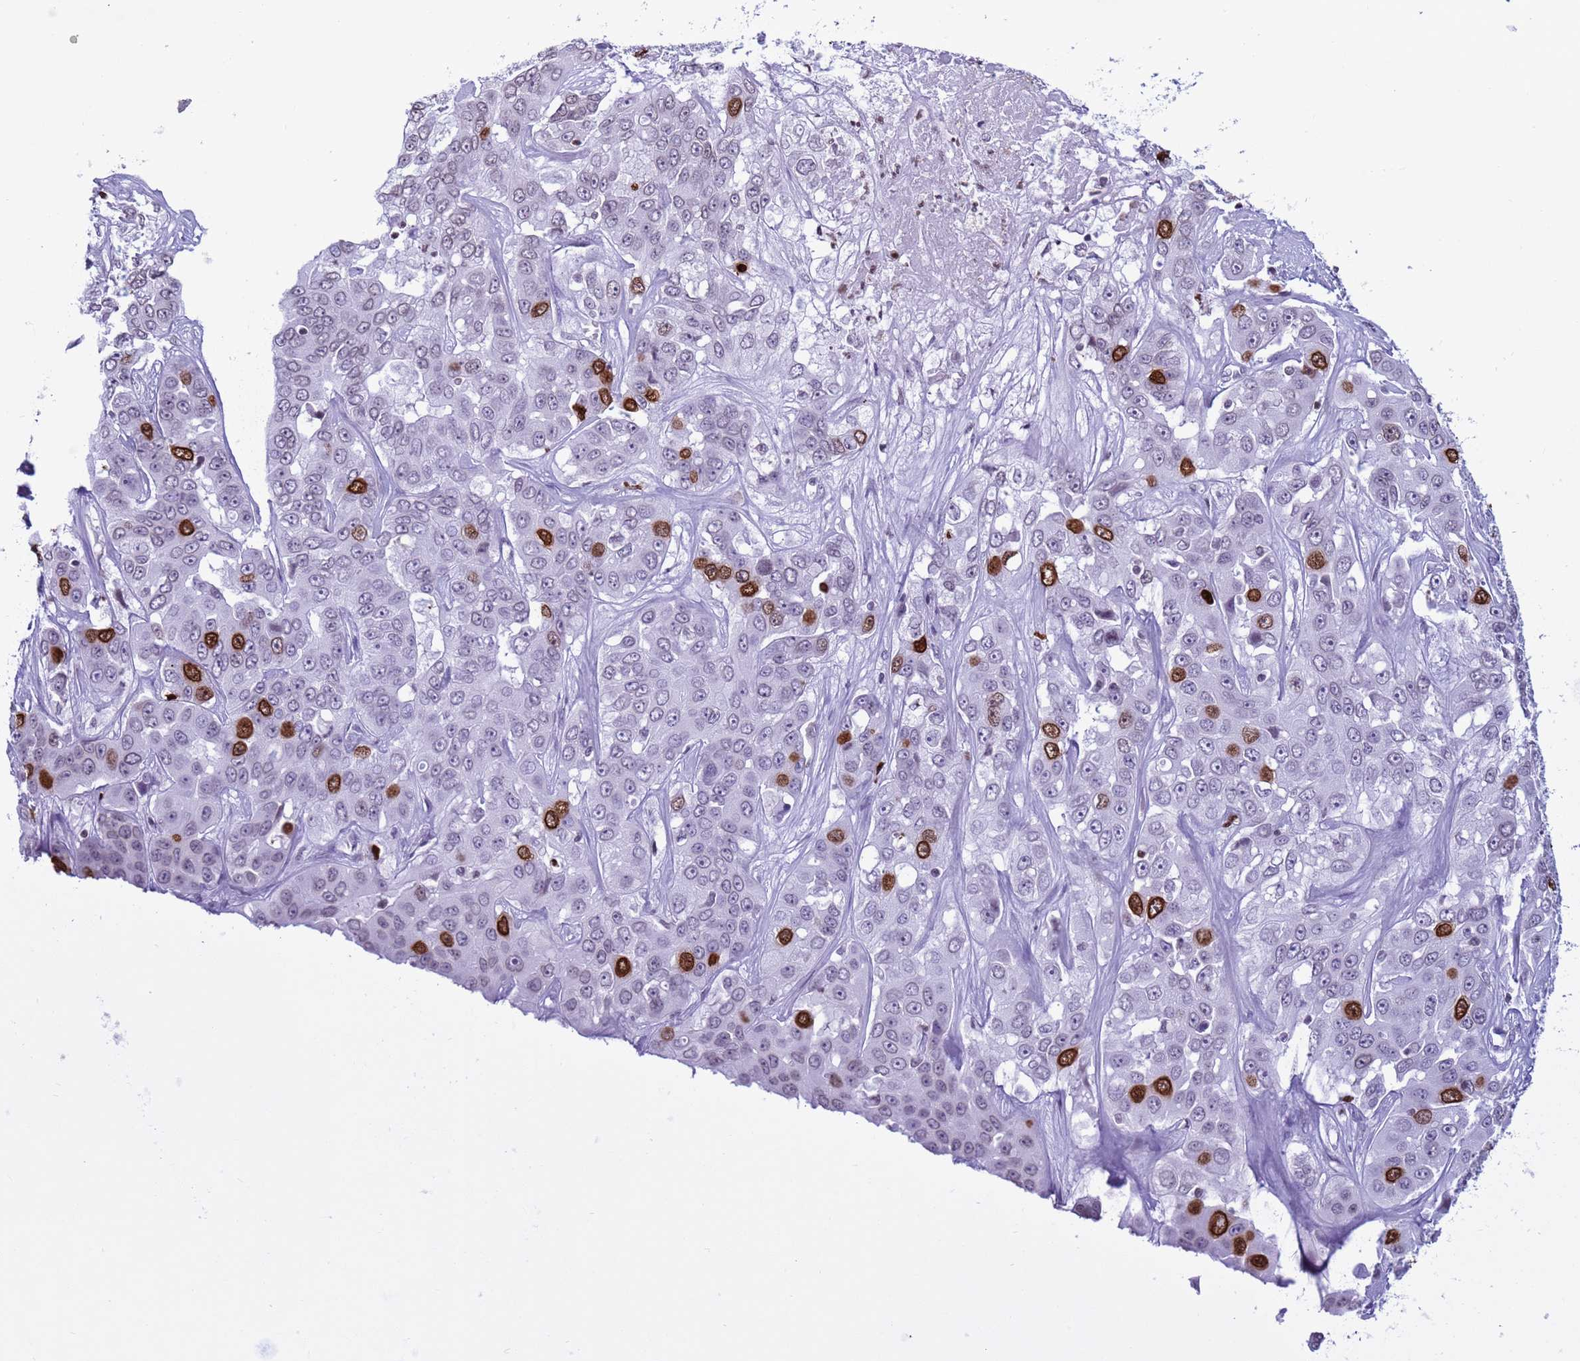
{"staining": {"intensity": "strong", "quantity": "<25%", "location": "nuclear"}, "tissue": "liver cancer", "cell_type": "Tumor cells", "image_type": "cancer", "snomed": [{"axis": "morphology", "description": "Cholangiocarcinoma"}, {"axis": "topography", "description": "Liver"}], "caption": "Protein expression by immunohistochemistry reveals strong nuclear expression in about <25% of tumor cells in liver cancer. Immunohistochemistry (ihc) stains the protein of interest in brown and the nuclei are stained blue.", "gene": "H4C8", "patient": {"sex": "female", "age": 52}}